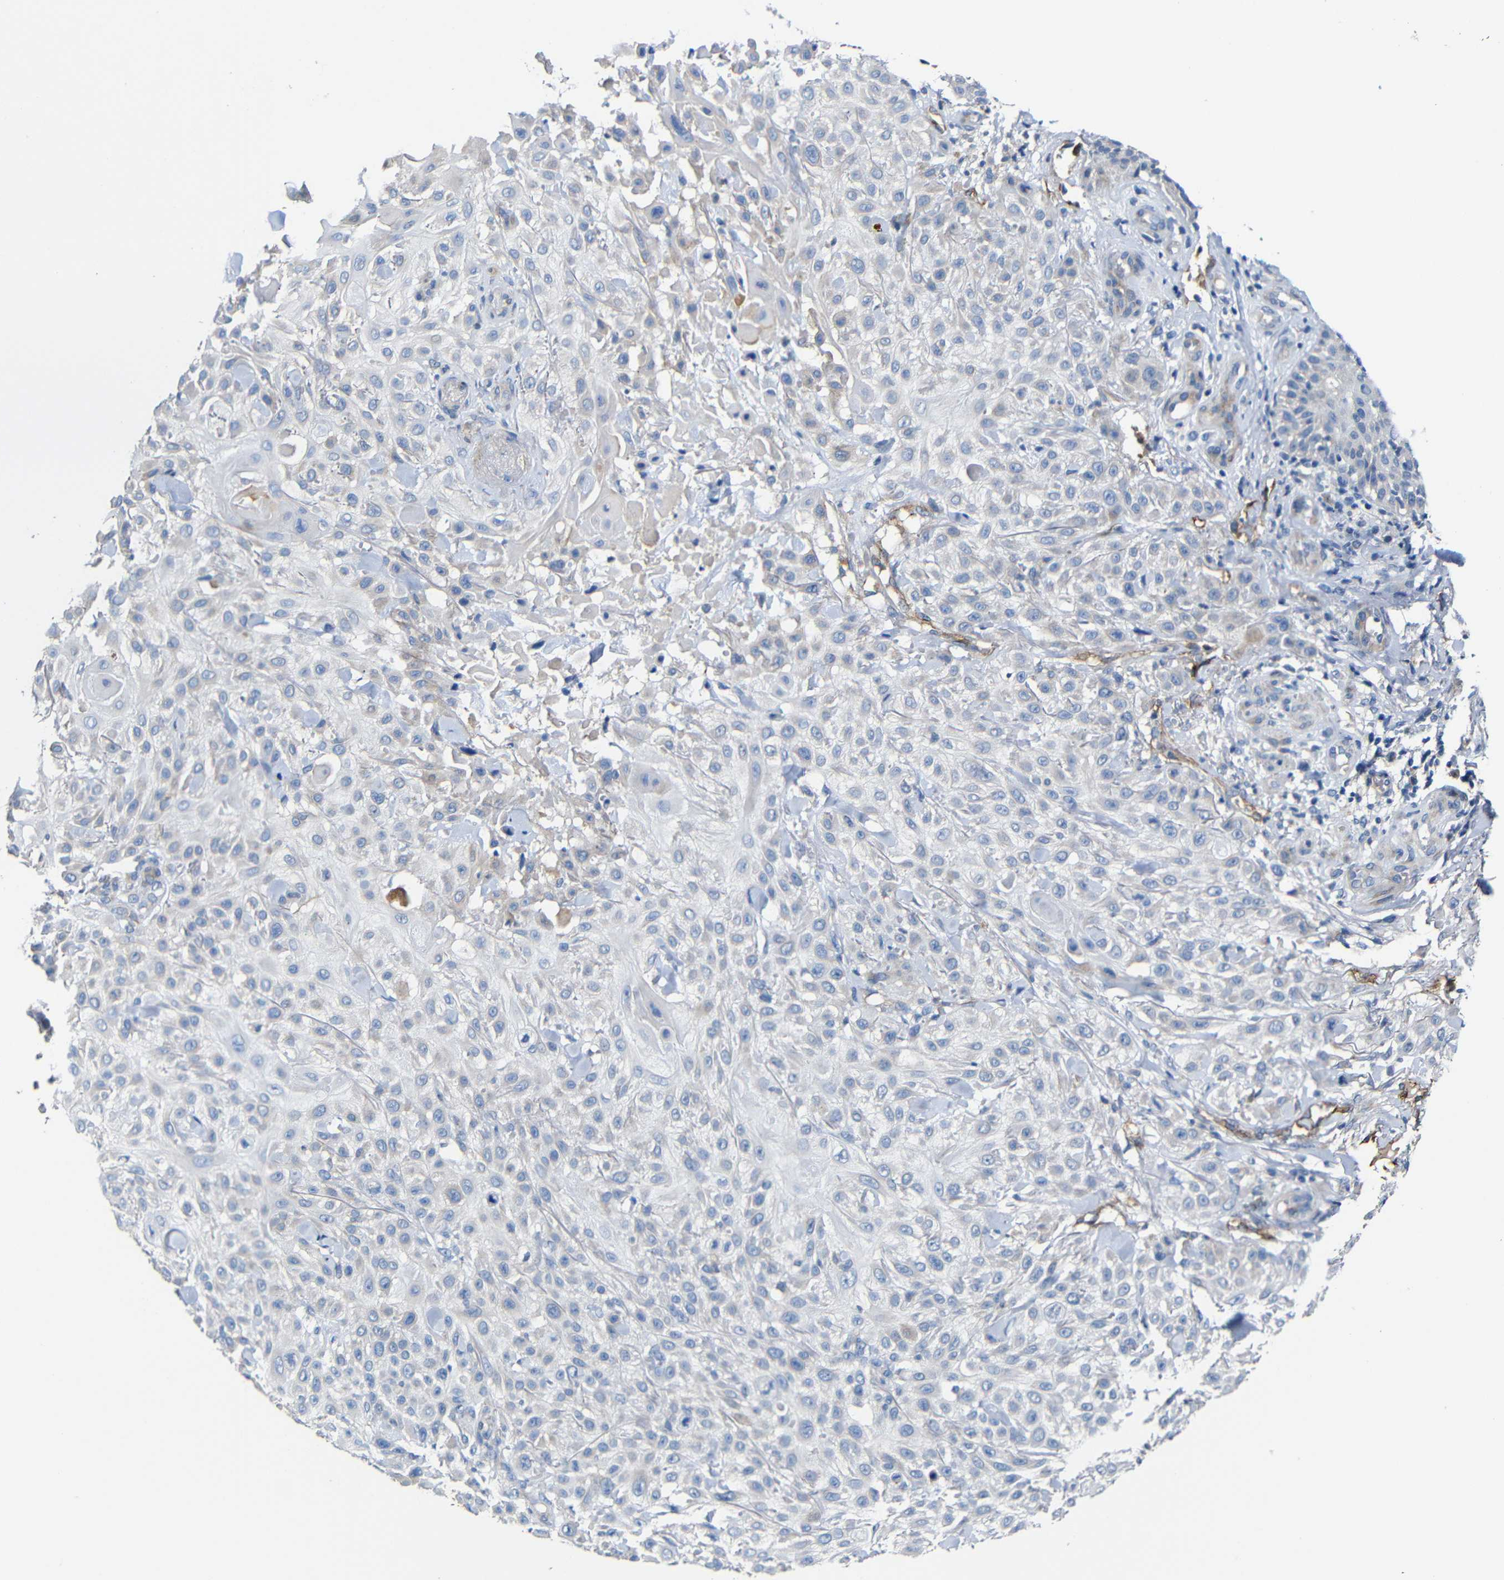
{"staining": {"intensity": "negative", "quantity": "none", "location": "none"}, "tissue": "skin cancer", "cell_type": "Tumor cells", "image_type": "cancer", "snomed": [{"axis": "morphology", "description": "Squamous cell carcinoma, NOS"}, {"axis": "topography", "description": "Skin"}], "caption": "Tumor cells are negative for brown protein staining in squamous cell carcinoma (skin).", "gene": "ACKR2", "patient": {"sex": "female", "age": 42}}